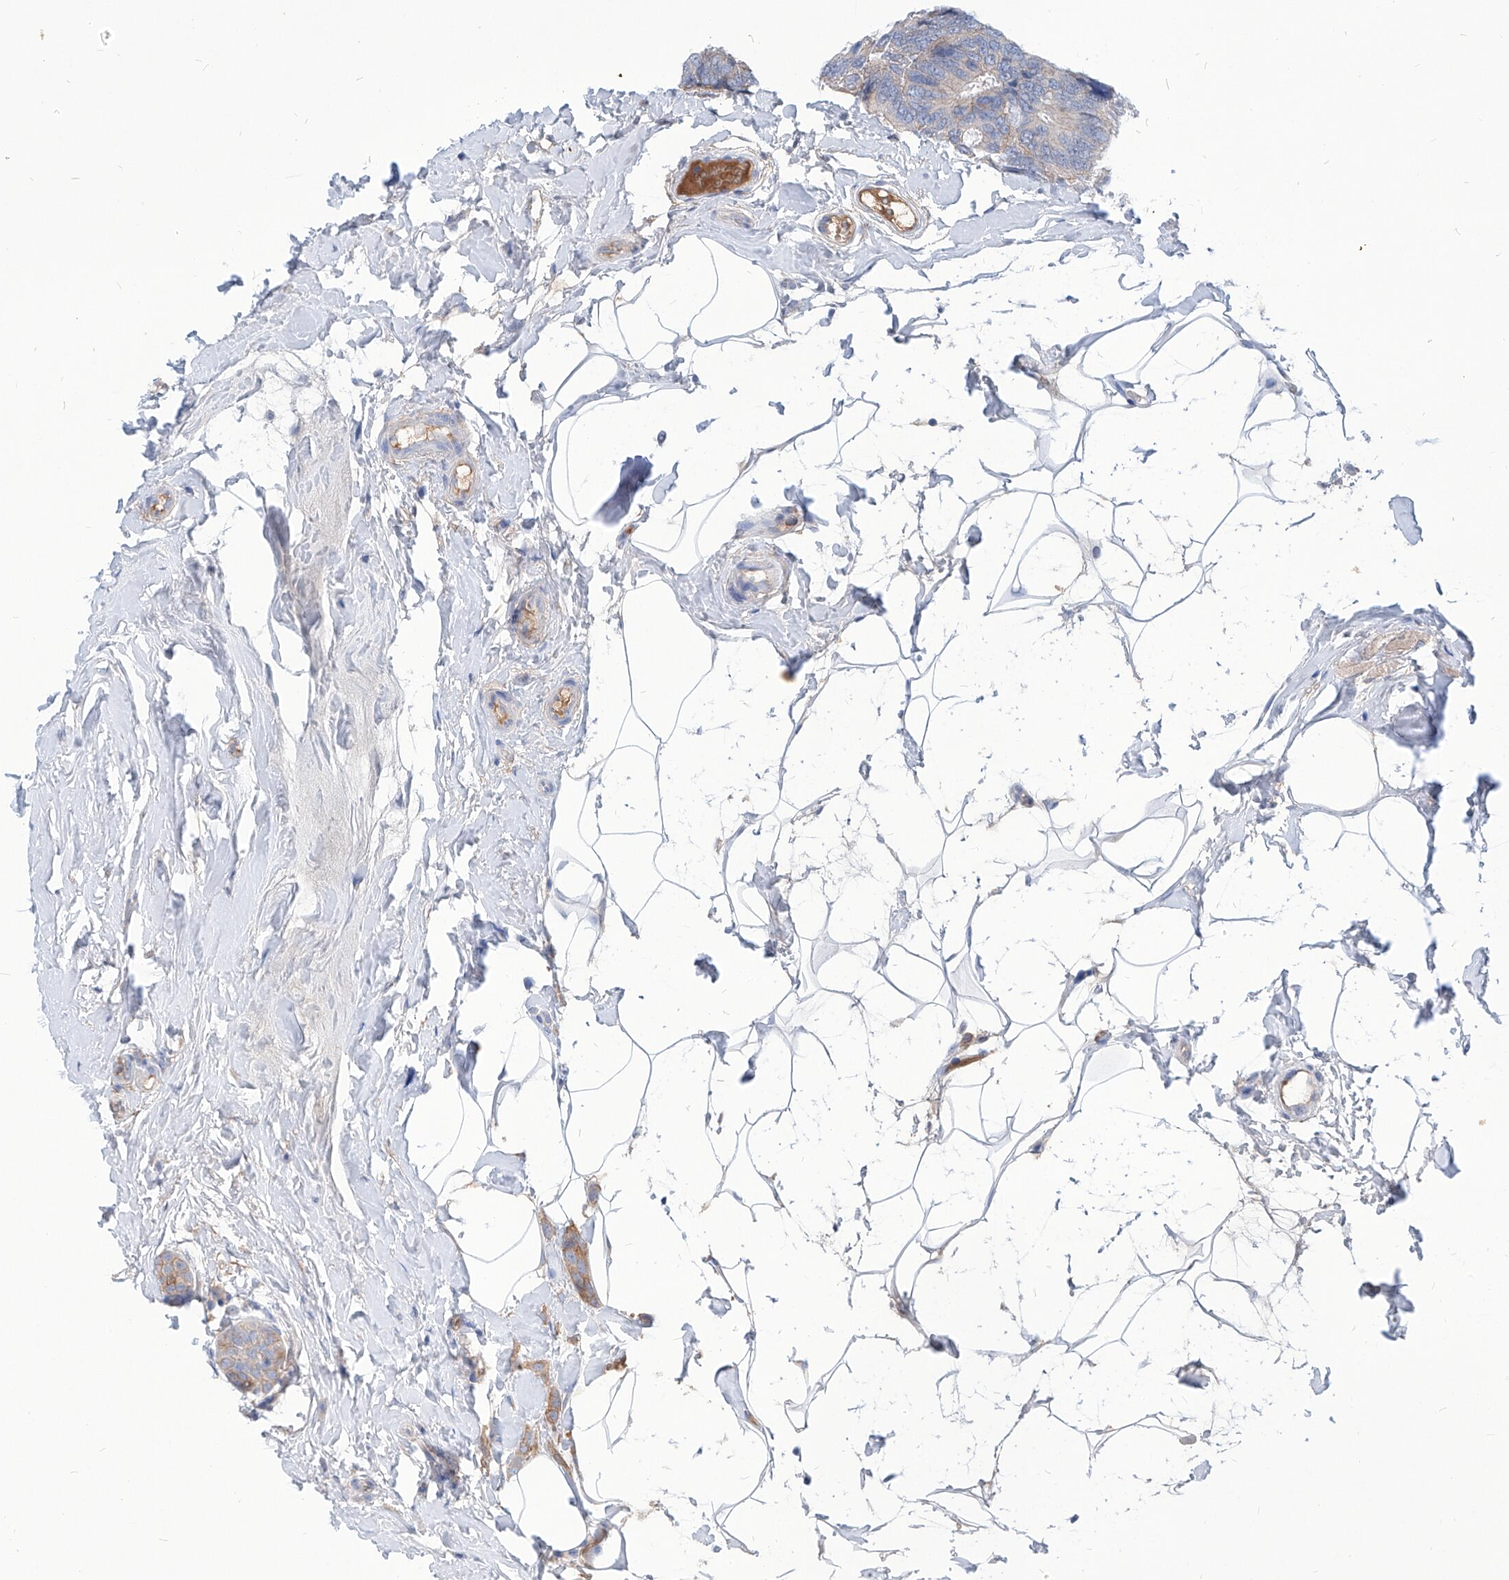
{"staining": {"intensity": "weak", "quantity": "25%-75%", "location": "cytoplasmic/membranous"}, "tissue": "breast cancer", "cell_type": "Tumor cells", "image_type": "cancer", "snomed": [{"axis": "morphology", "description": "Lobular carcinoma, in situ"}, {"axis": "morphology", "description": "Lobular carcinoma"}, {"axis": "topography", "description": "Breast"}], "caption": "Approximately 25%-75% of tumor cells in human lobular carcinoma in situ (breast) demonstrate weak cytoplasmic/membranous protein staining as visualized by brown immunohistochemical staining.", "gene": "AKAP10", "patient": {"sex": "female", "age": 41}}